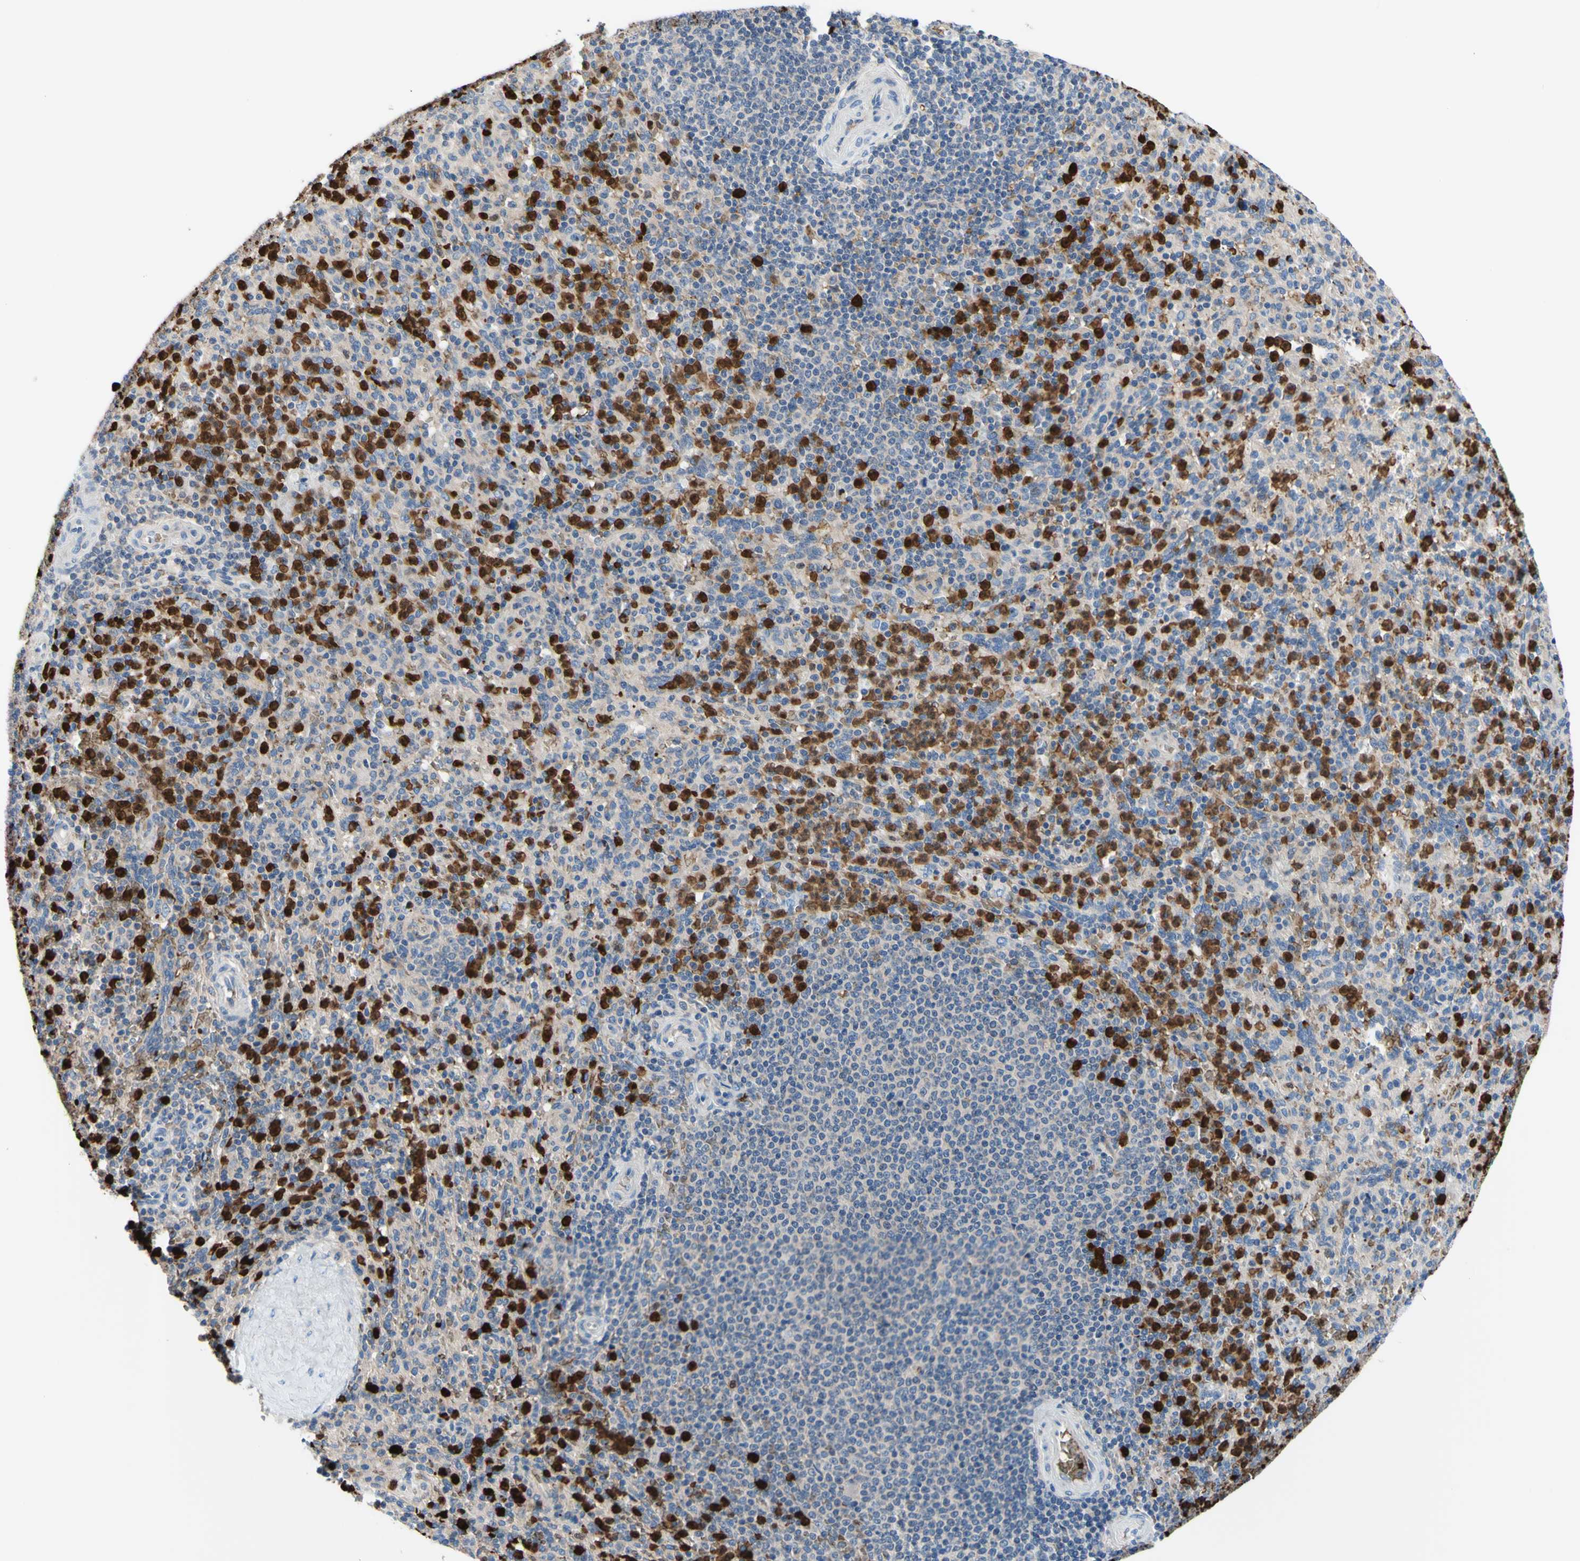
{"staining": {"intensity": "strong", "quantity": "25%-75%", "location": "cytoplasmic/membranous"}, "tissue": "spleen", "cell_type": "Cells in red pulp", "image_type": "normal", "snomed": [{"axis": "morphology", "description": "Normal tissue, NOS"}, {"axis": "topography", "description": "Spleen"}], "caption": "High-magnification brightfield microscopy of benign spleen stained with DAB (3,3'-diaminobenzidine) (brown) and counterstained with hematoxylin (blue). cells in red pulp exhibit strong cytoplasmic/membranous positivity is present in about25%-75% of cells. The staining was performed using DAB (3,3'-diaminobenzidine) to visualize the protein expression in brown, while the nuclei were stained in blue with hematoxylin (Magnification: 20x).", "gene": "USP9X", "patient": {"sex": "male", "age": 36}}